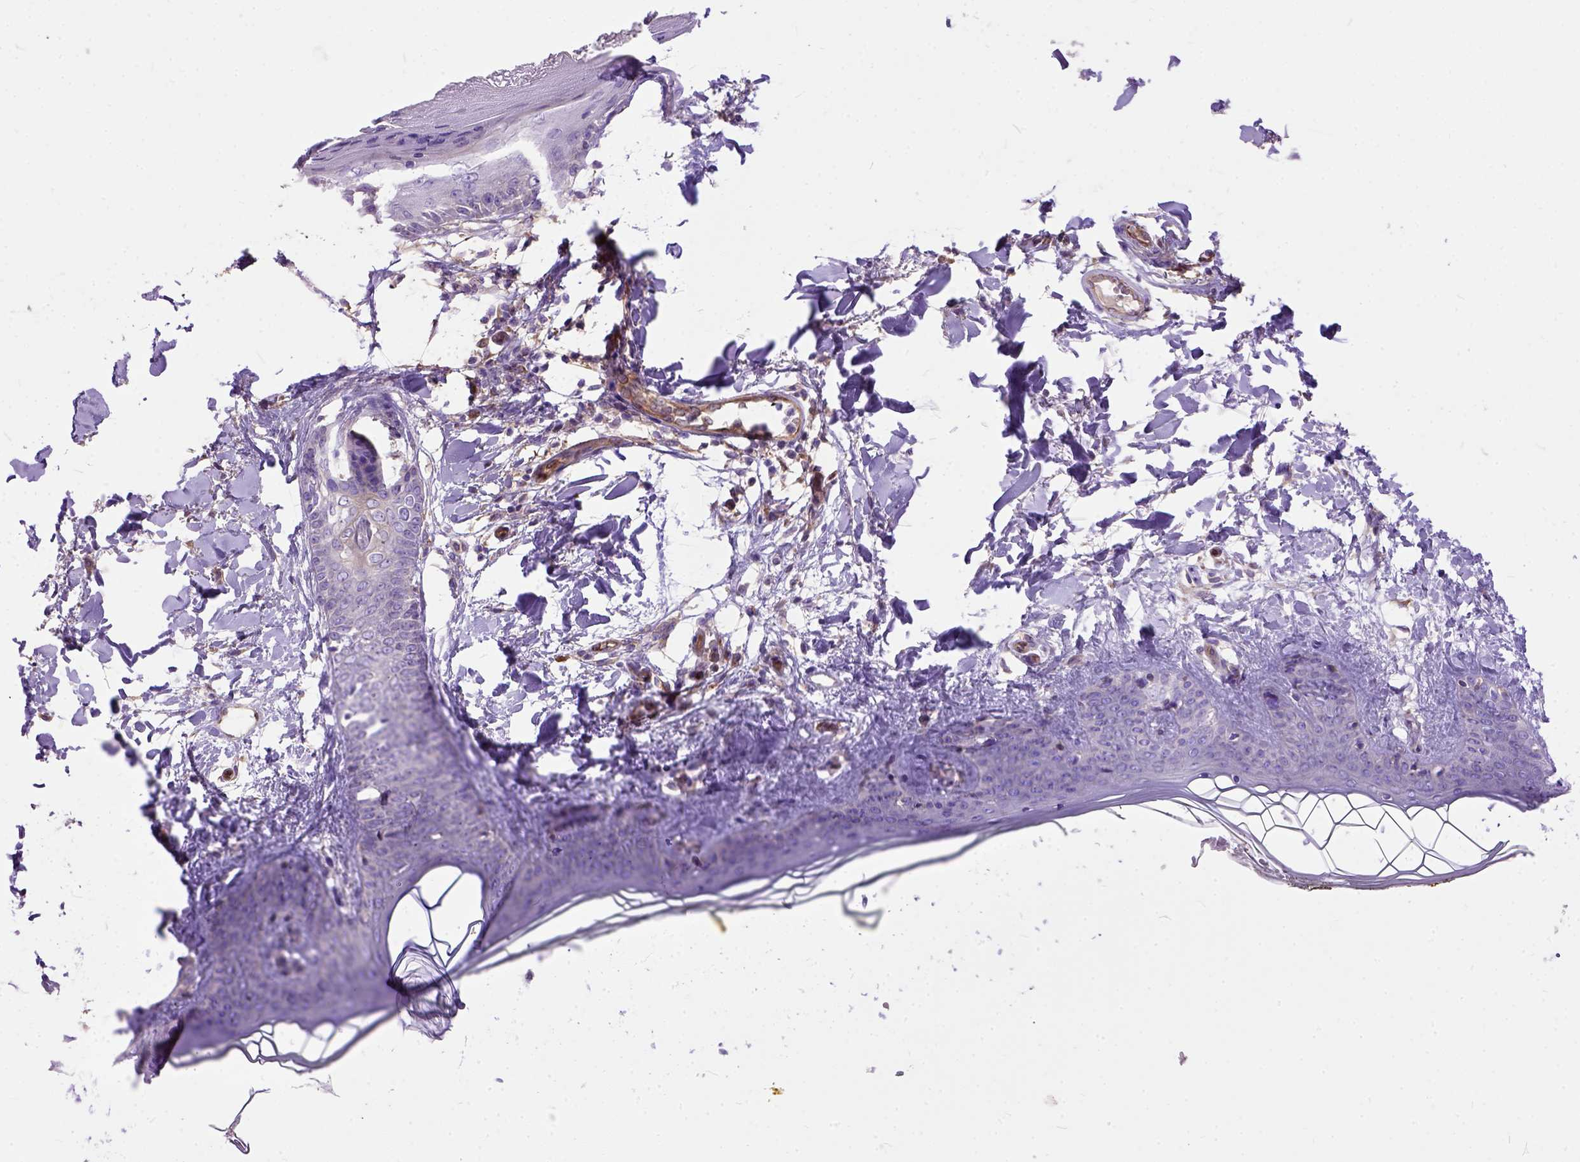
{"staining": {"intensity": "negative", "quantity": "none", "location": "none"}, "tissue": "skin", "cell_type": "Fibroblasts", "image_type": "normal", "snomed": [{"axis": "morphology", "description": "Normal tissue, NOS"}, {"axis": "topography", "description": "Skin"}], "caption": "Immunohistochemistry (IHC) micrograph of benign skin: skin stained with DAB (3,3'-diaminobenzidine) exhibits no significant protein staining in fibroblasts. The staining is performed using DAB brown chromogen with nuclei counter-stained in using hematoxylin.", "gene": "SEMA4F", "patient": {"sex": "female", "age": 34}}